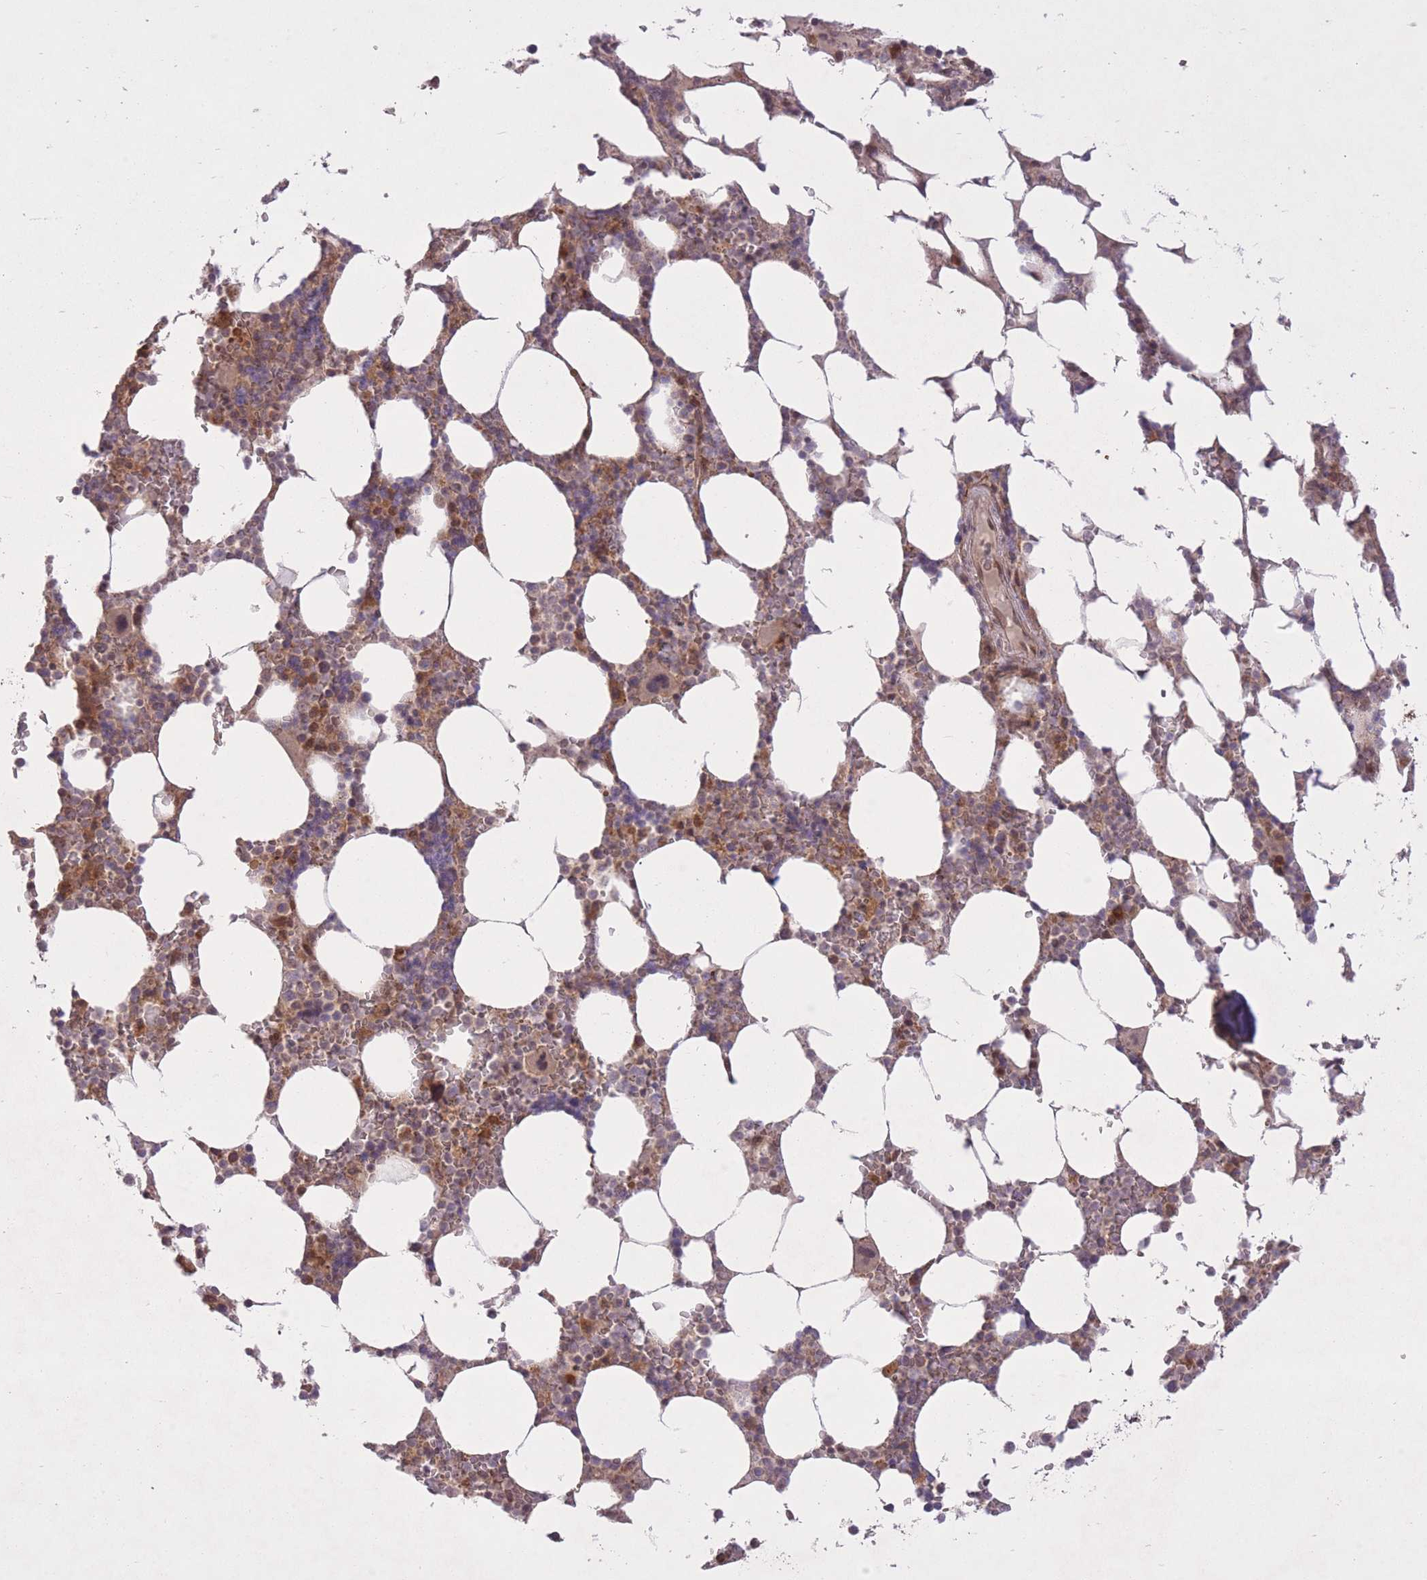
{"staining": {"intensity": "moderate", "quantity": "<25%", "location": "cytoplasmic/membranous,nuclear"}, "tissue": "bone marrow", "cell_type": "Hematopoietic cells", "image_type": "normal", "snomed": [{"axis": "morphology", "description": "Normal tissue, NOS"}, {"axis": "topography", "description": "Bone marrow"}], "caption": "A brown stain highlights moderate cytoplasmic/membranous,nuclear staining of a protein in hematopoietic cells of normal human bone marrow. The protein of interest is shown in brown color, while the nuclei are stained blue.", "gene": "ZNF391", "patient": {"sex": "male", "age": 64}}